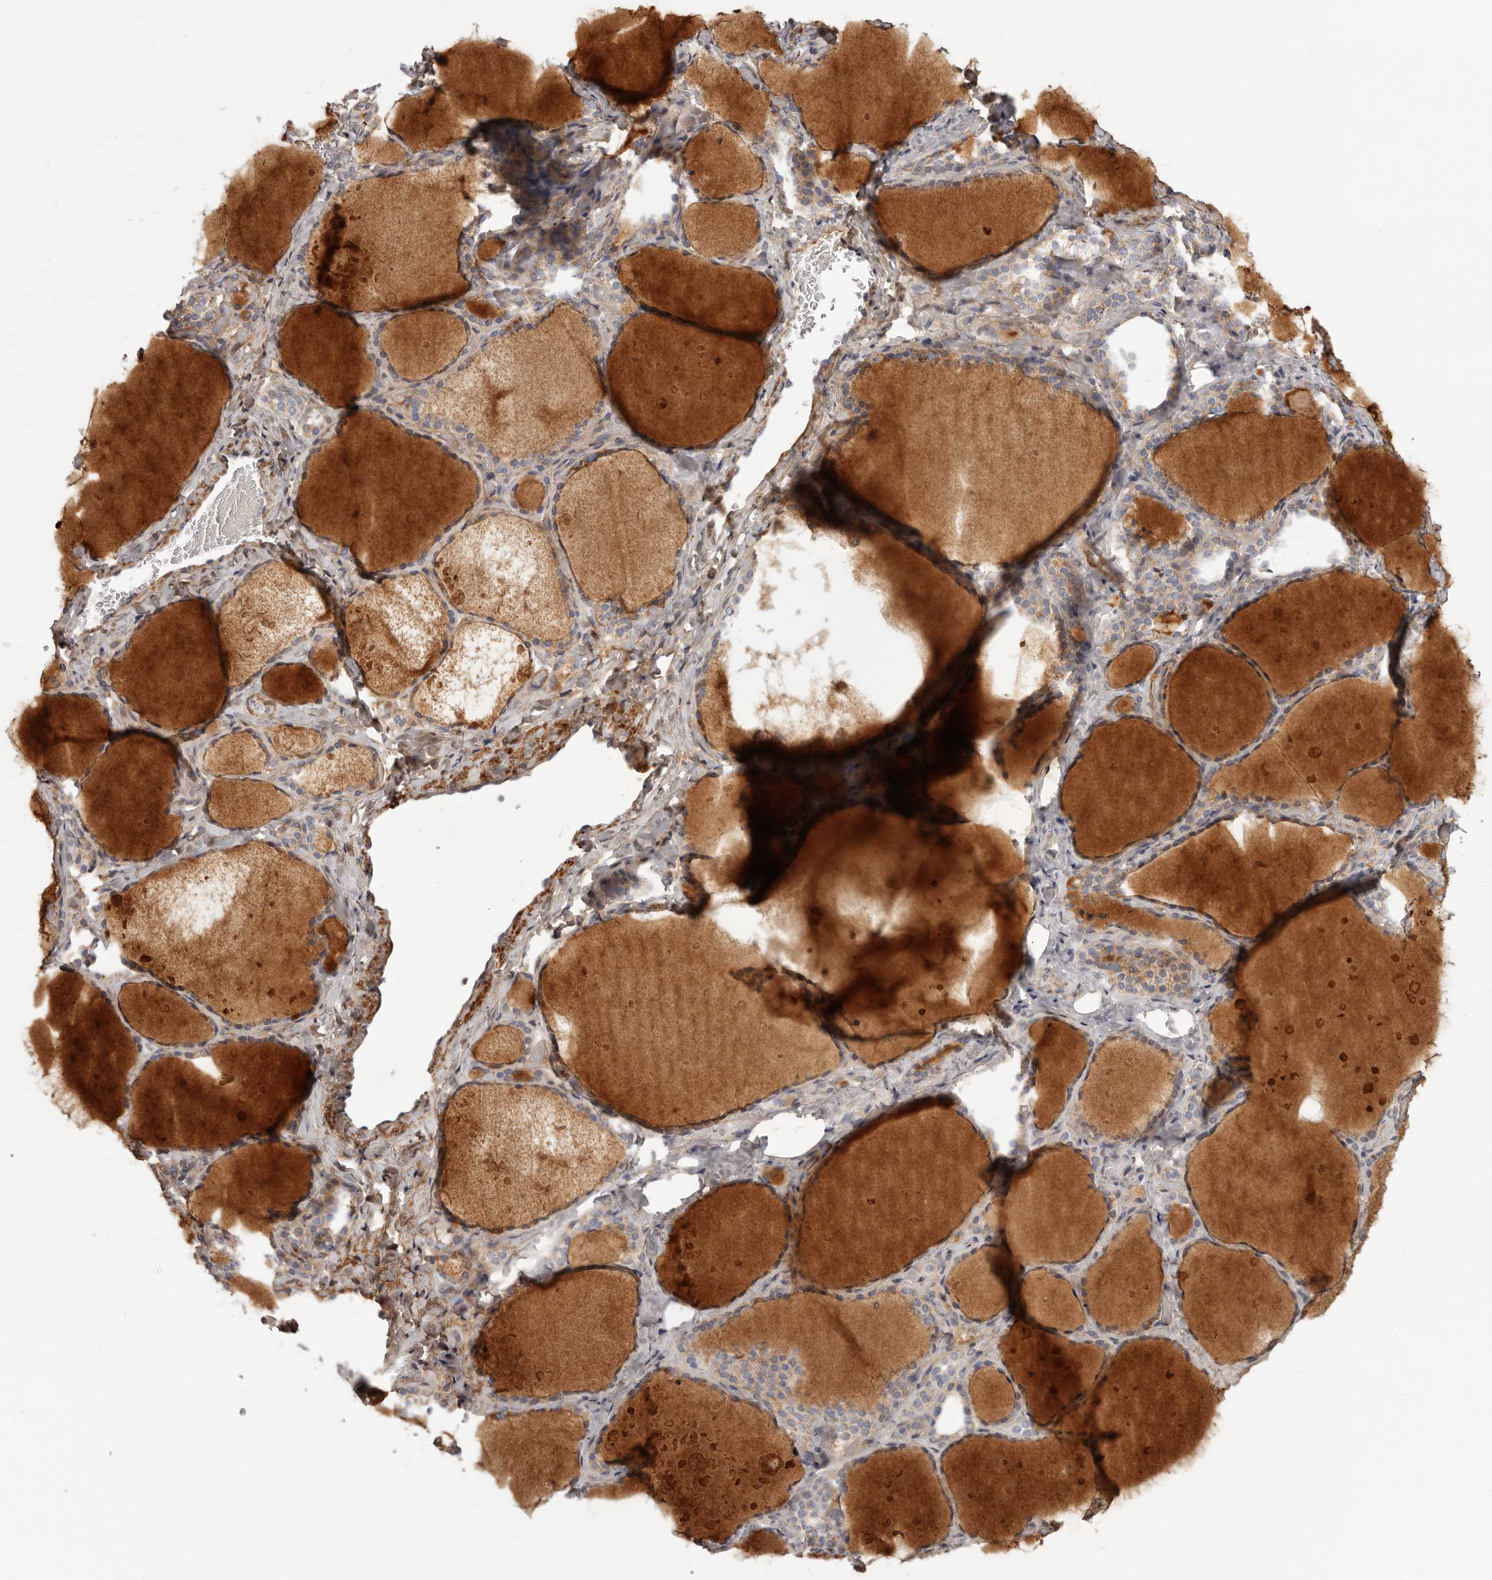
{"staining": {"intensity": "moderate", "quantity": "25%-75%", "location": "cytoplasmic/membranous"}, "tissue": "thyroid gland", "cell_type": "Glandular cells", "image_type": "normal", "snomed": [{"axis": "morphology", "description": "Normal tissue, NOS"}, {"axis": "topography", "description": "Thyroid gland"}], "caption": "Moderate cytoplasmic/membranous staining is appreciated in about 25%-75% of glandular cells in normal thyroid gland.", "gene": "MRPS10", "patient": {"sex": "female", "age": 44}}